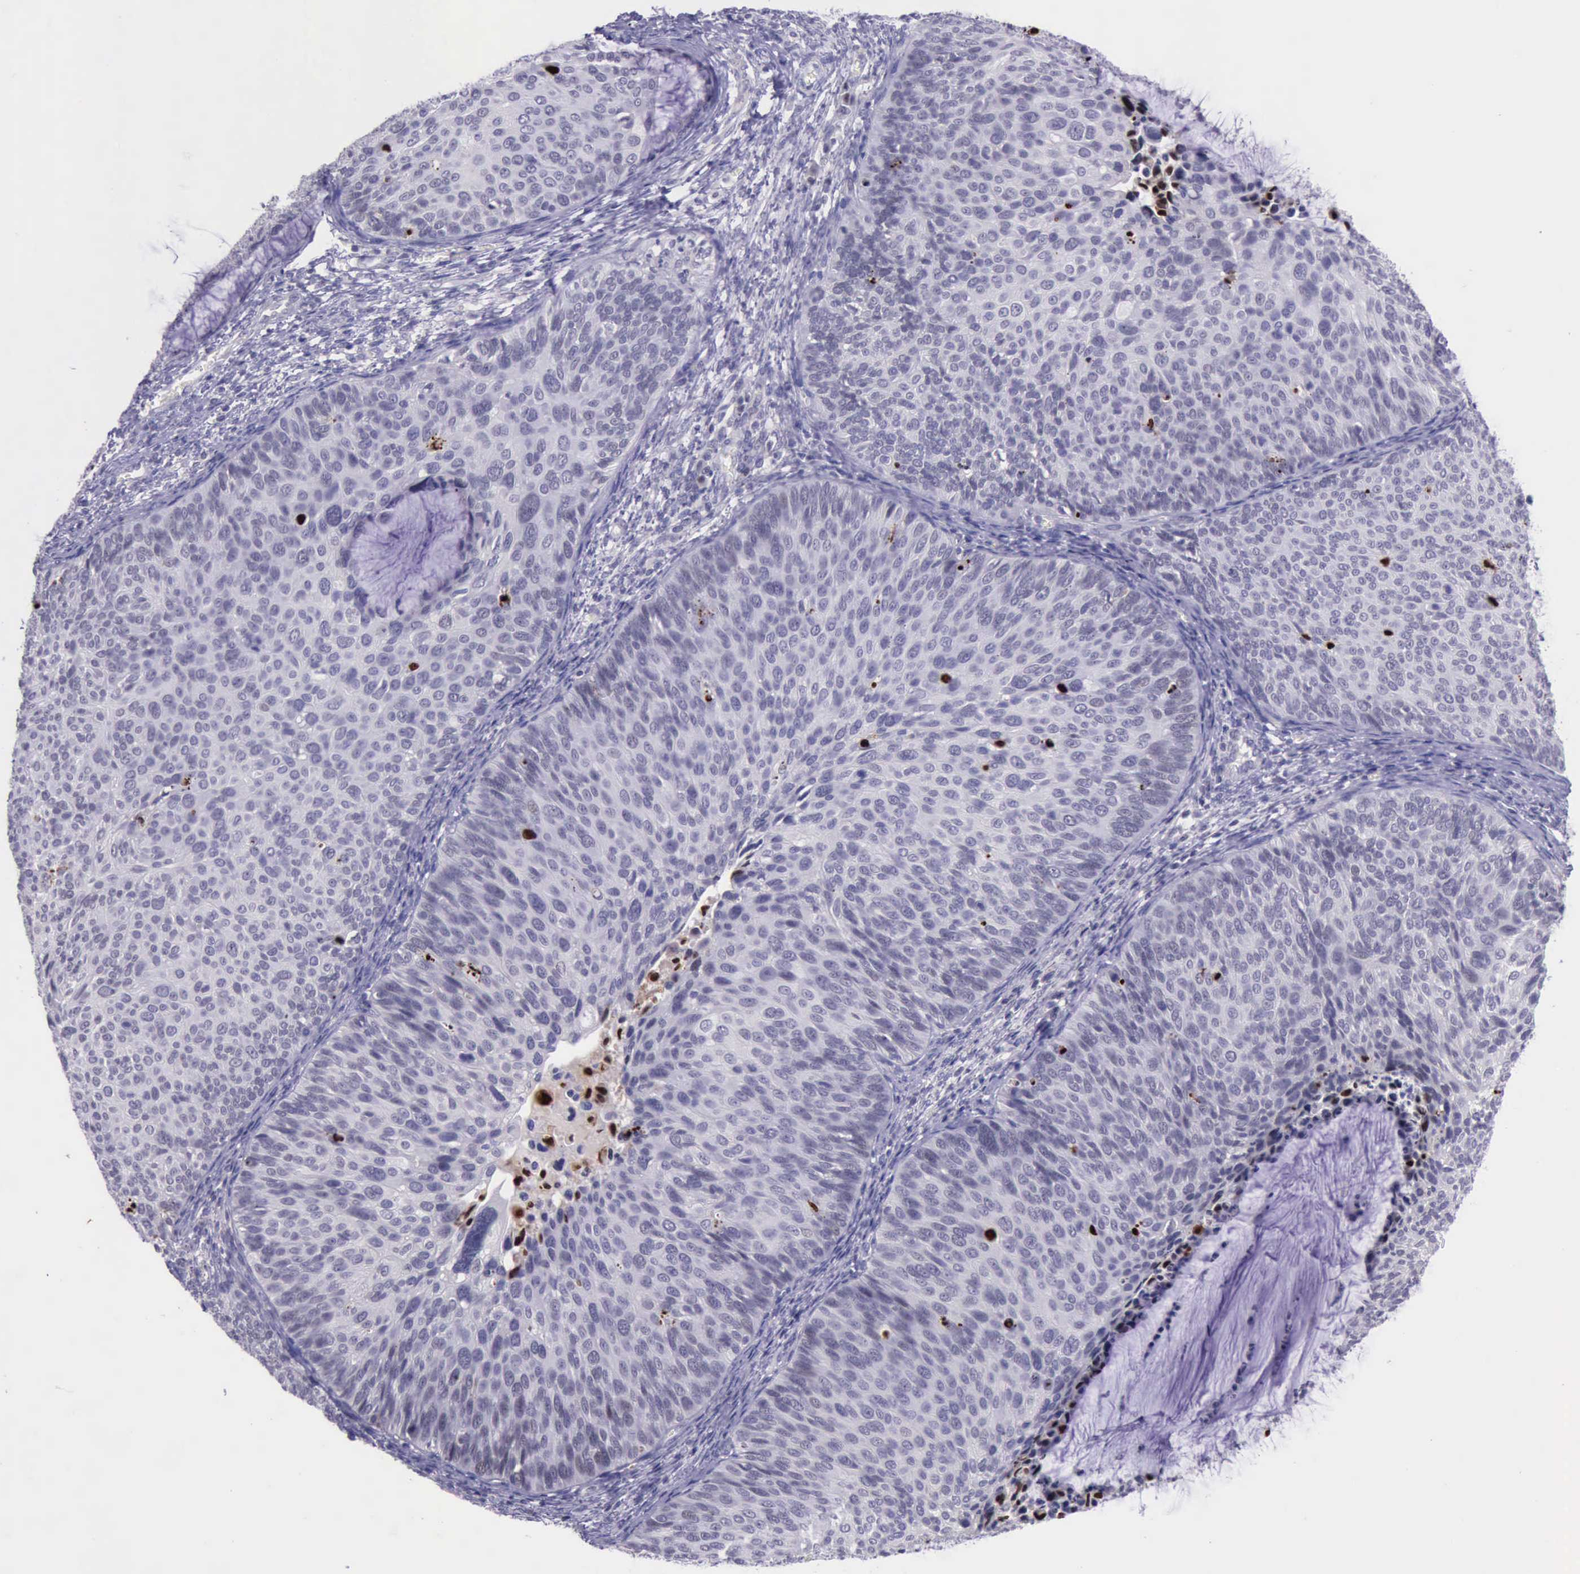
{"staining": {"intensity": "strong", "quantity": "<25%", "location": "nuclear"}, "tissue": "cervical cancer", "cell_type": "Tumor cells", "image_type": "cancer", "snomed": [{"axis": "morphology", "description": "Squamous cell carcinoma, NOS"}, {"axis": "topography", "description": "Cervix"}], "caption": "Cervical cancer tissue shows strong nuclear staining in about <25% of tumor cells, visualized by immunohistochemistry.", "gene": "PARP1", "patient": {"sex": "female", "age": 36}}